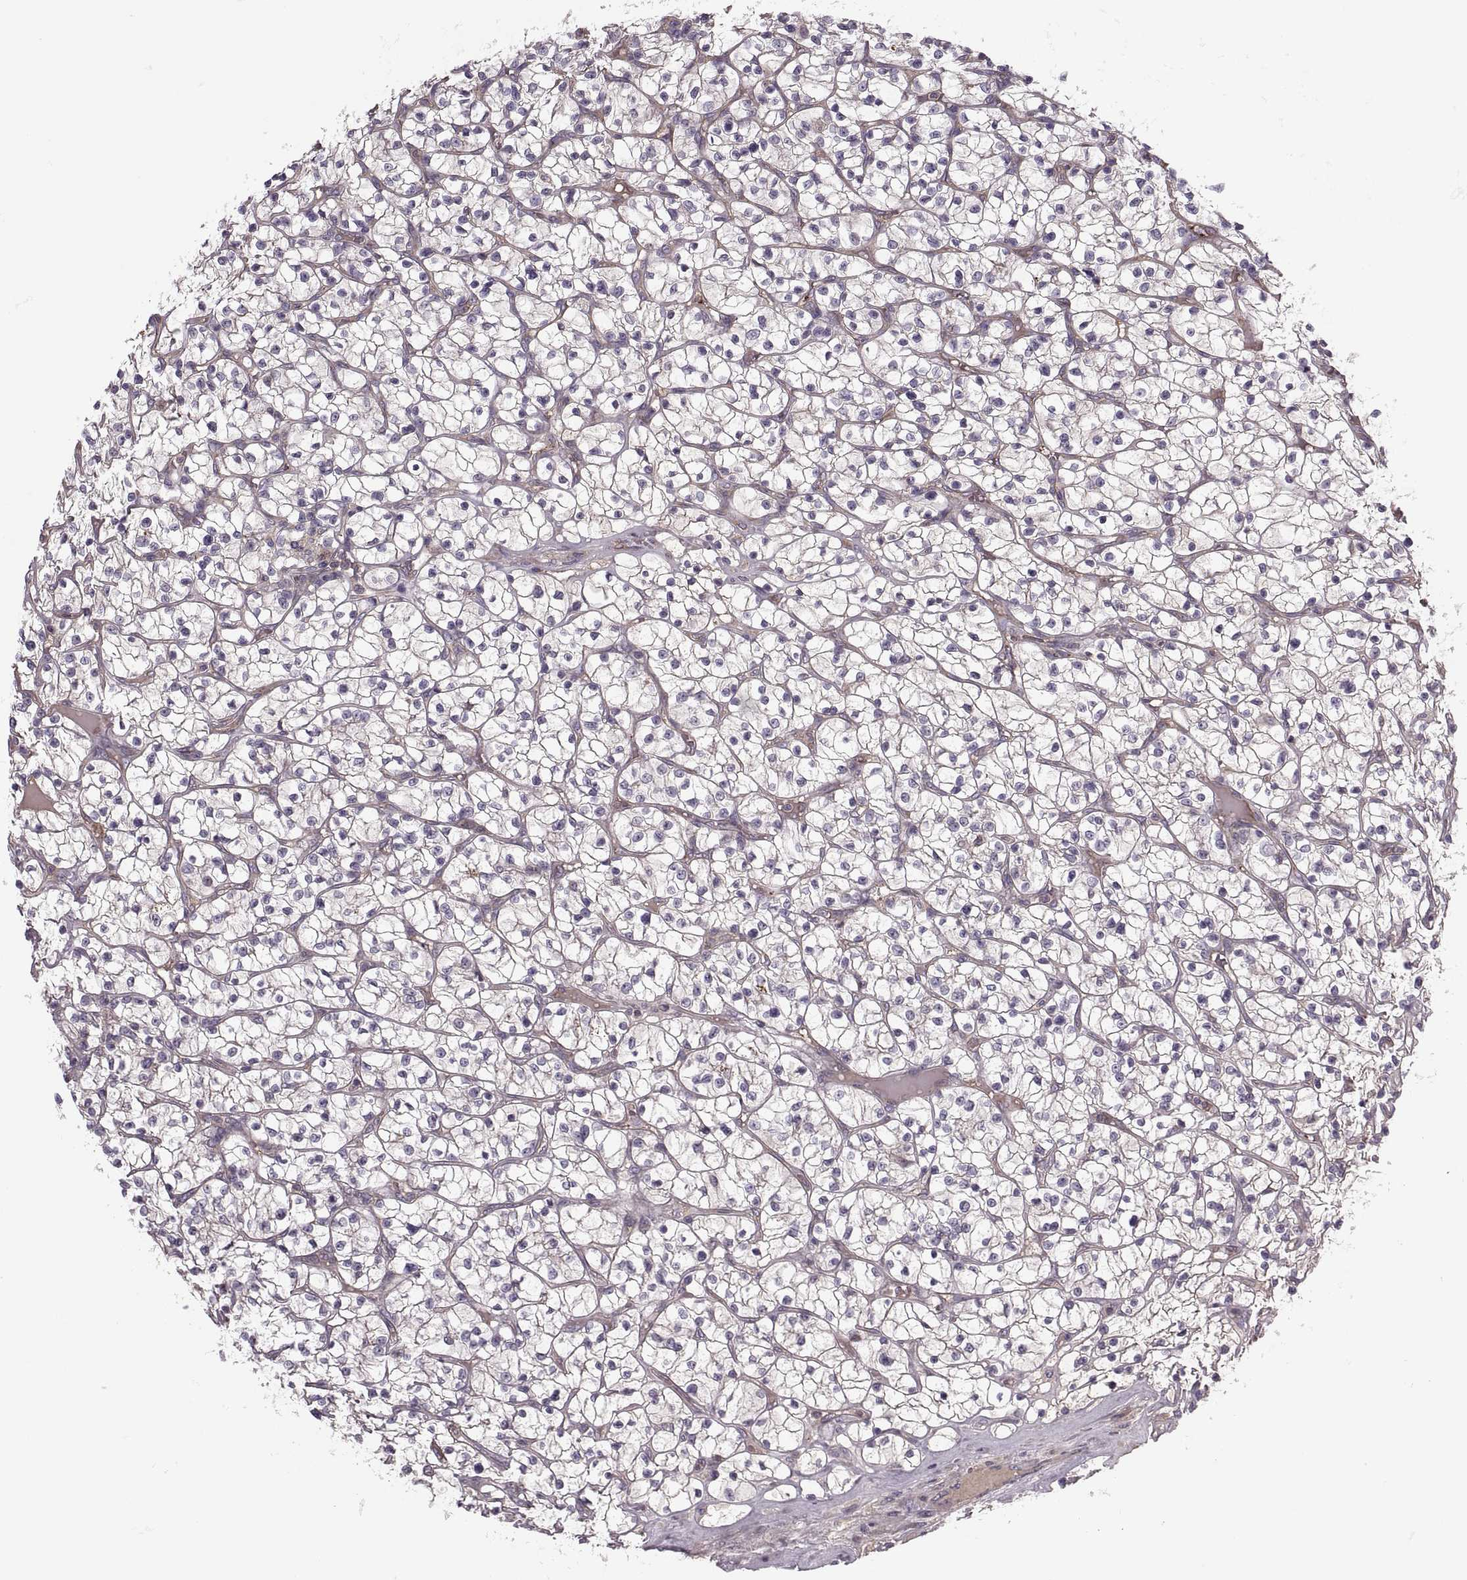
{"staining": {"intensity": "negative", "quantity": "none", "location": "none"}, "tissue": "renal cancer", "cell_type": "Tumor cells", "image_type": "cancer", "snomed": [{"axis": "morphology", "description": "Adenocarcinoma, NOS"}, {"axis": "topography", "description": "Kidney"}], "caption": "Immunohistochemical staining of human renal cancer demonstrates no significant staining in tumor cells.", "gene": "SLC2A3", "patient": {"sex": "female", "age": 64}}